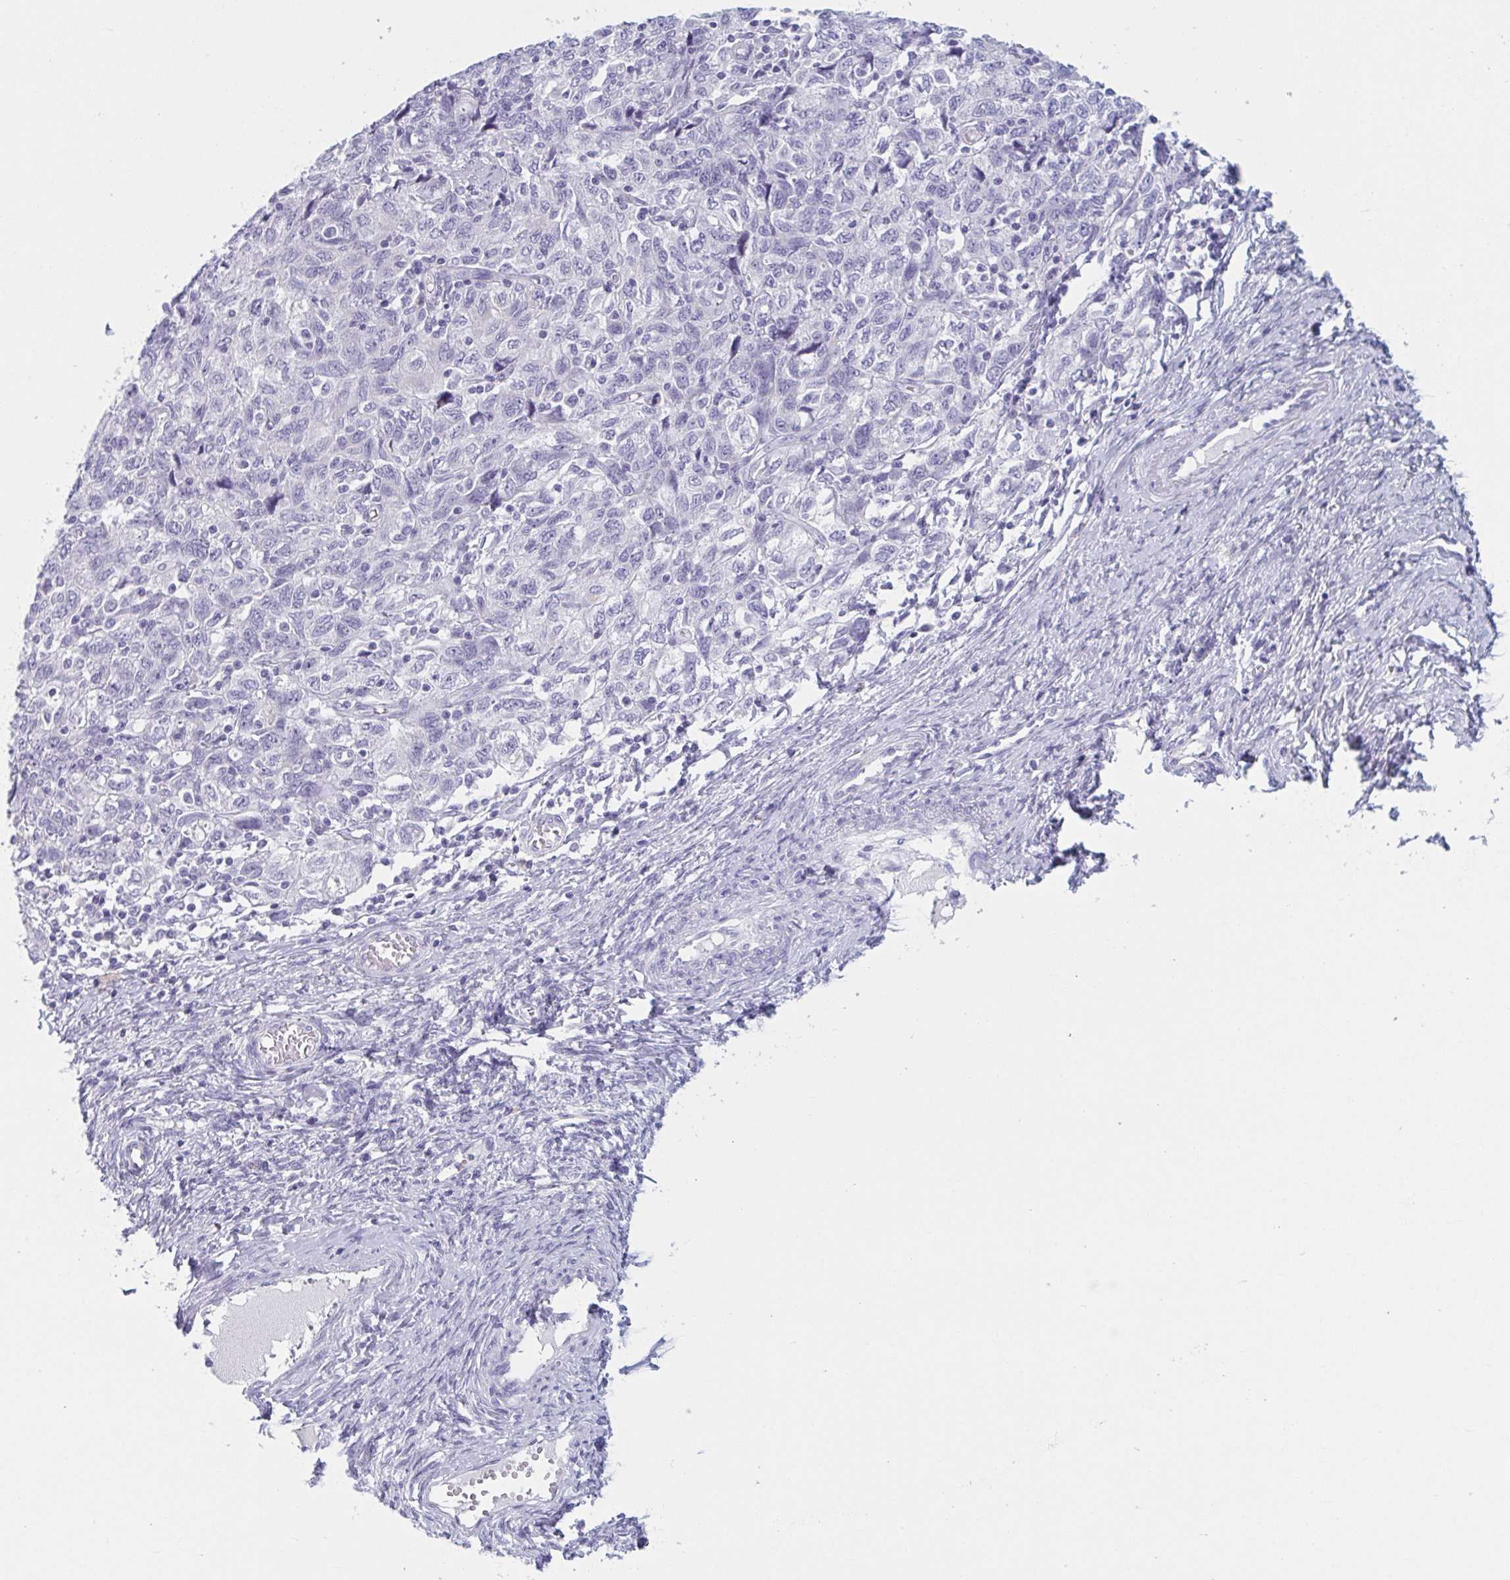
{"staining": {"intensity": "negative", "quantity": "none", "location": "none"}, "tissue": "ovarian cancer", "cell_type": "Tumor cells", "image_type": "cancer", "snomed": [{"axis": "morphology", "description": "Carcinoma, NOS"}, {"axis": "morphology", "description": "Cystadenocarcinoma, serous, NOS"}, {"axis": "topography", "description": "Ovary"}], "caption": "DAB (3,3'-diaminobenzidine) immunohistochemical staining of ovarian cancer demonstrates no significant staining in tumor cells.", "gene": "HSD11B2", "patient": {"sex": "female", "age": 69}}